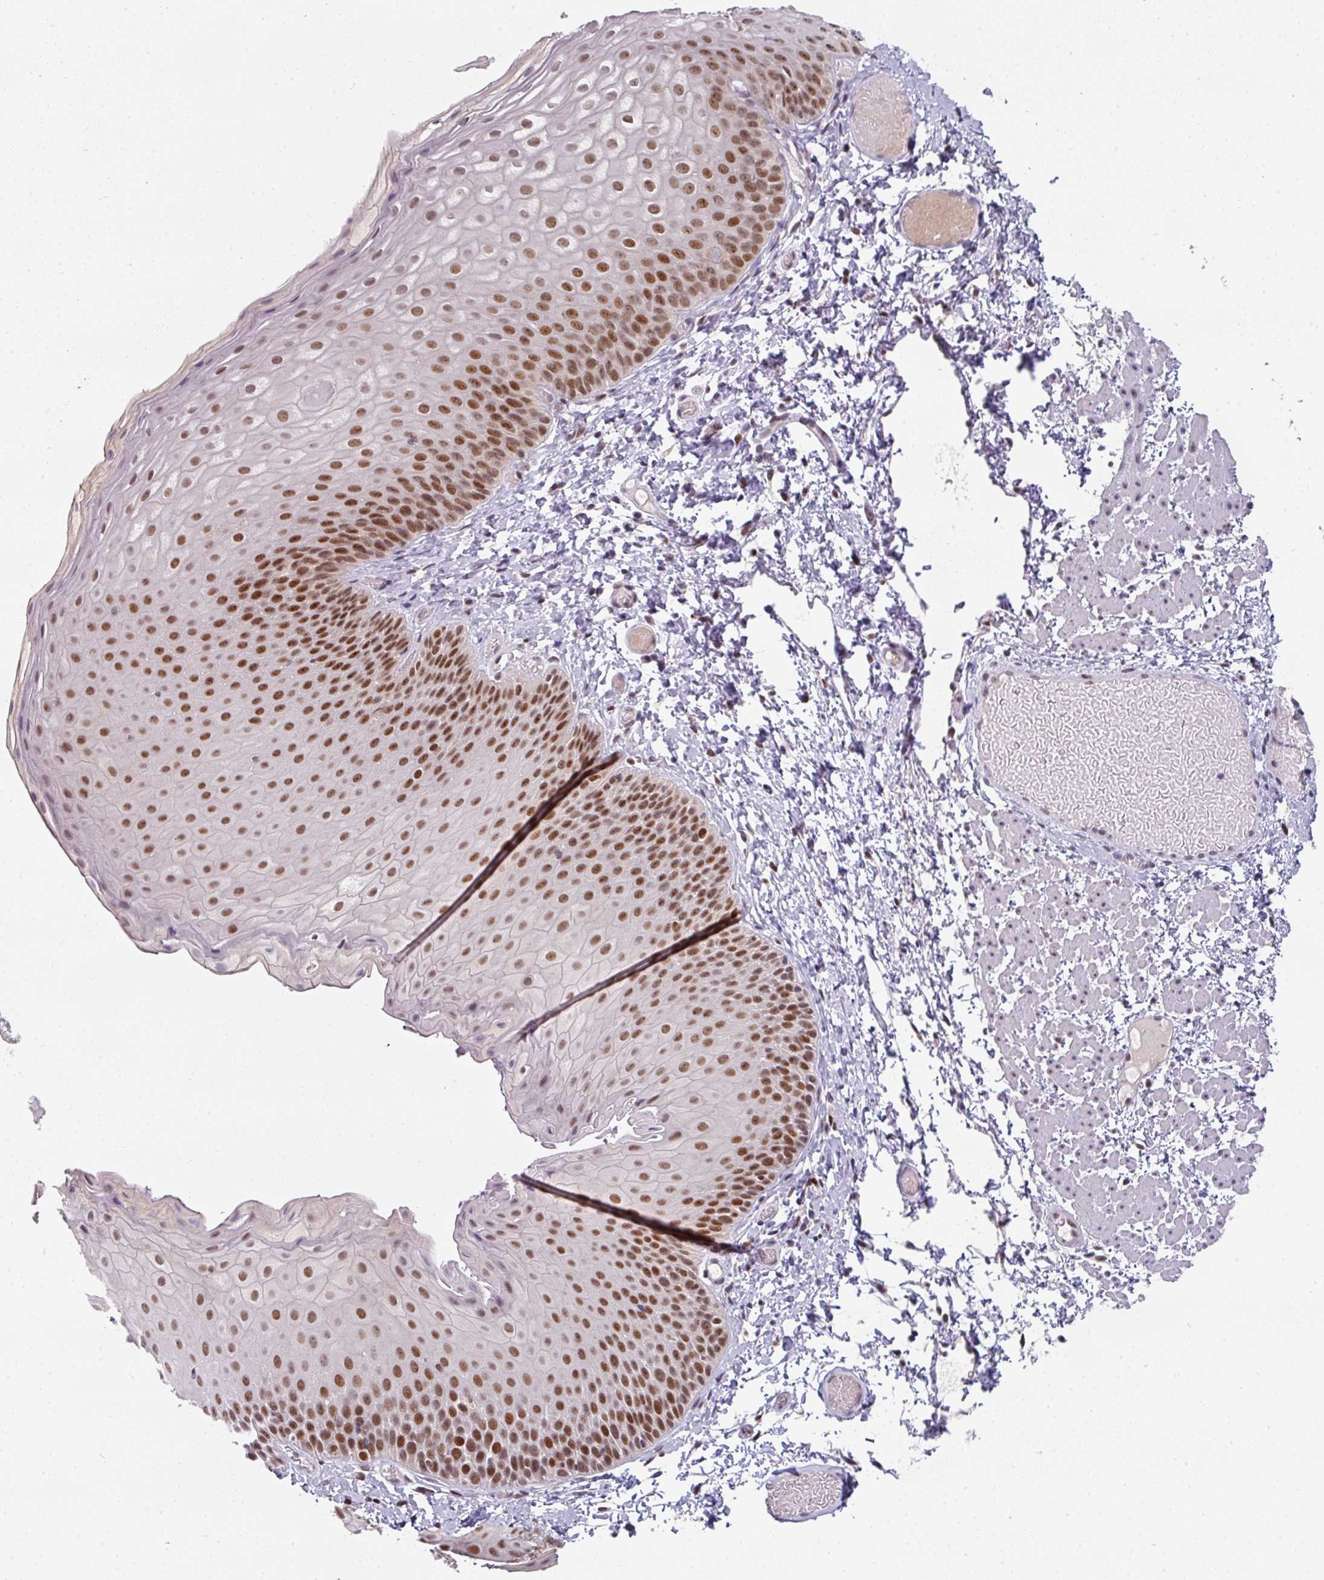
{"staining": {"intensity": "moderate", "quantity": ">75%", "location": "nuclear"}, "tissue": "skin", "cell_type": "Epidermal cells", "image_type": "normal", "snomed": [{"axis": "morphology", "description": "Normal tissue, NOS"}, {"axis": "topography", "description": "Anal"}], "caption": "Immunohistochemistry photomicrograph of unremarkable skin: skin stained using immunohistochemistry (IHC) reveals medium levels of moderate protein expression localized specifically in the nuclear of epidermal cells, appearing as a nuclear brown color.", "gene": "ENSG00000283782", "patient": {"sex": "female", "age": 40}}